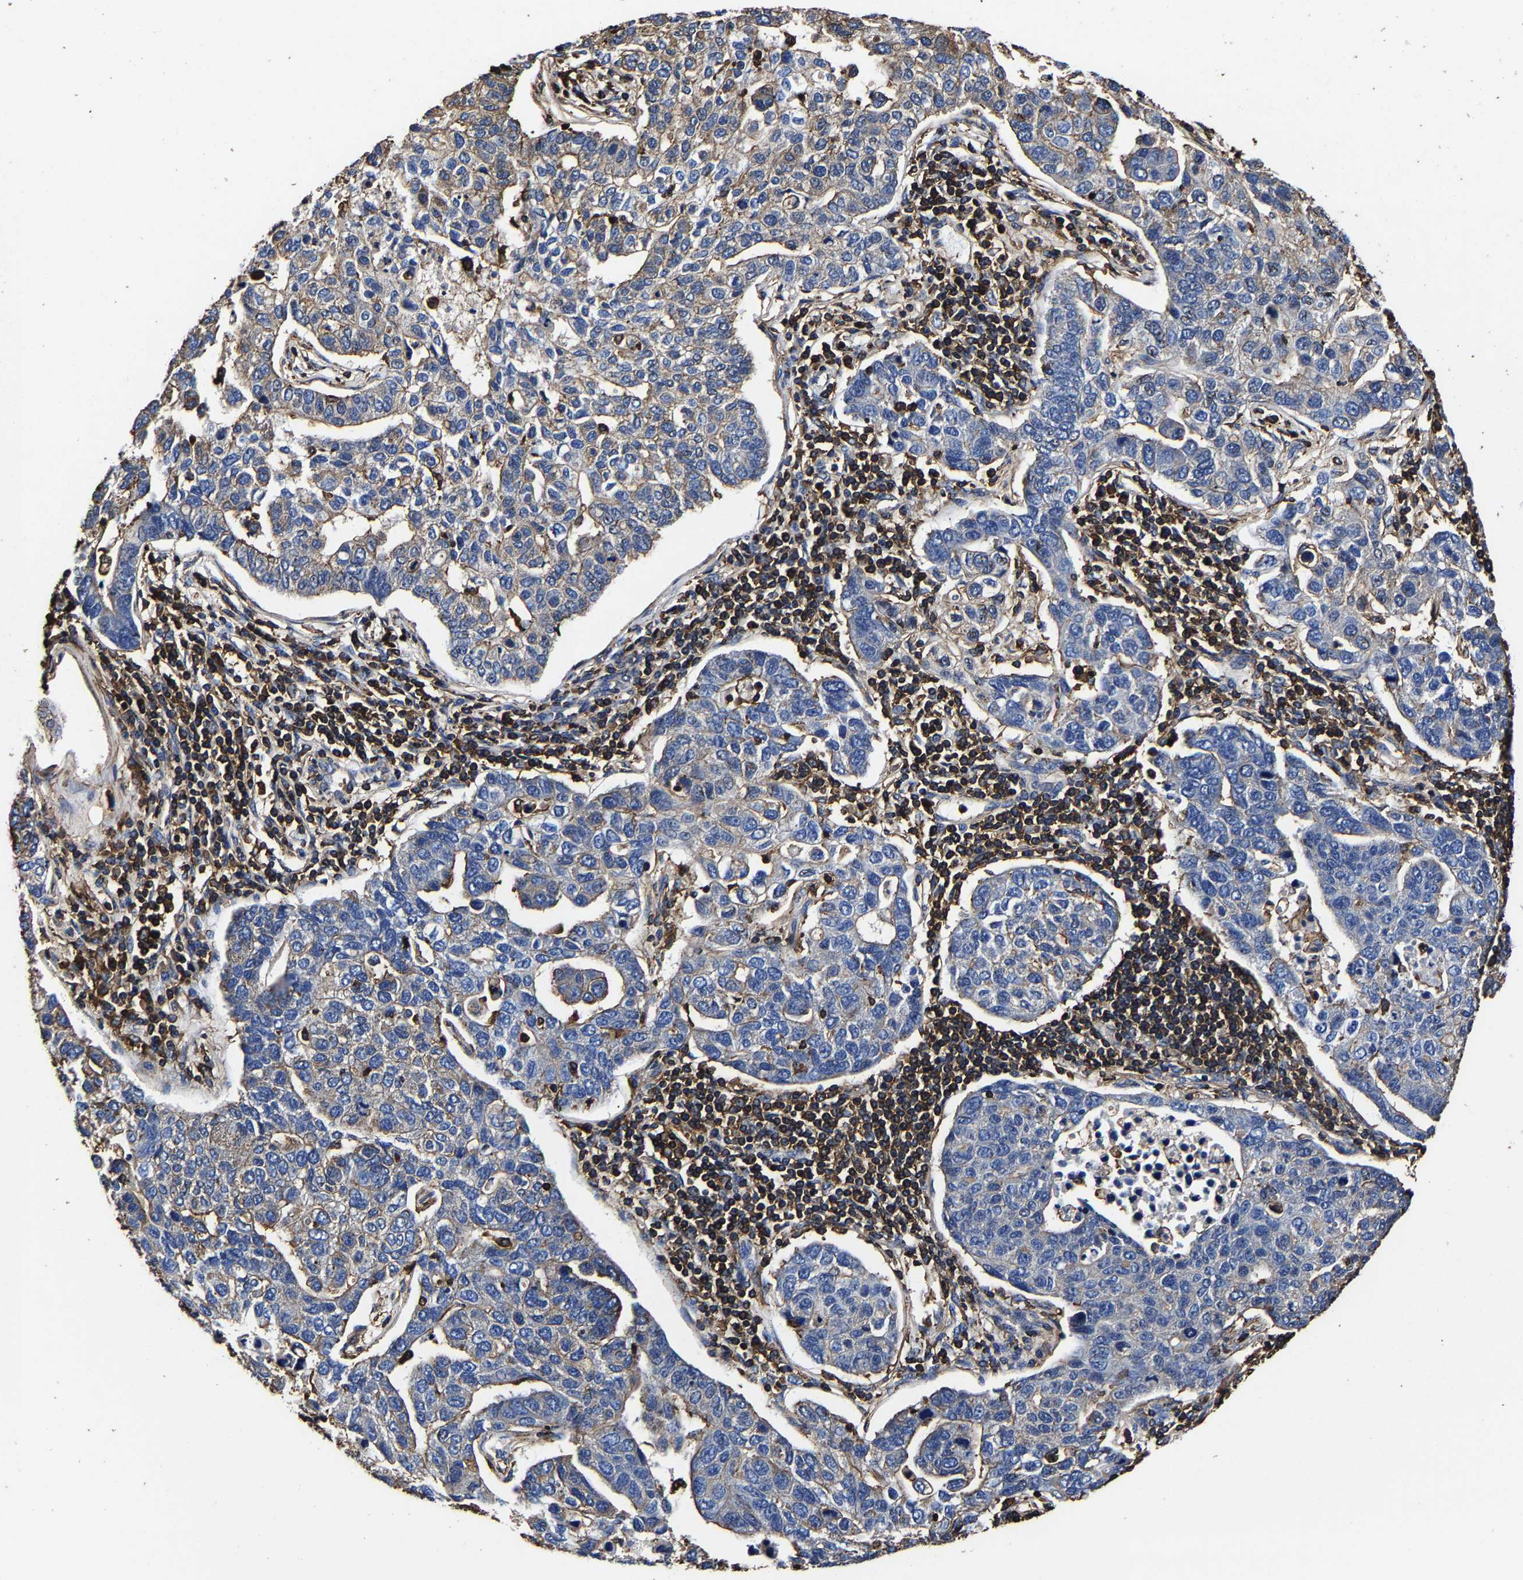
{"staining": {"intensity": "weak", "quantity": "<25%", "location": "cytoplasmic/membranous"}, "tissue": "pancreatic cancer", "cell_type": "Tumor cells", "image_type": "cancer", "snomed": [{"axis": "morphology", "description": "Adenocarcinoma, NOS"}, {"axis": "topography", "description": "Pancreas"}], "caption": "High power microscopy micrograph of an immunohistochemistry photomicrograph of pancreatic cancer (adenocarcinoma), revealing no significant expression in tumor cells. (Immunohistochemistry, brightfield microscopy, high magnification).", "gene": "SSH3", "patient": {"sex": "female", "age": 61}}